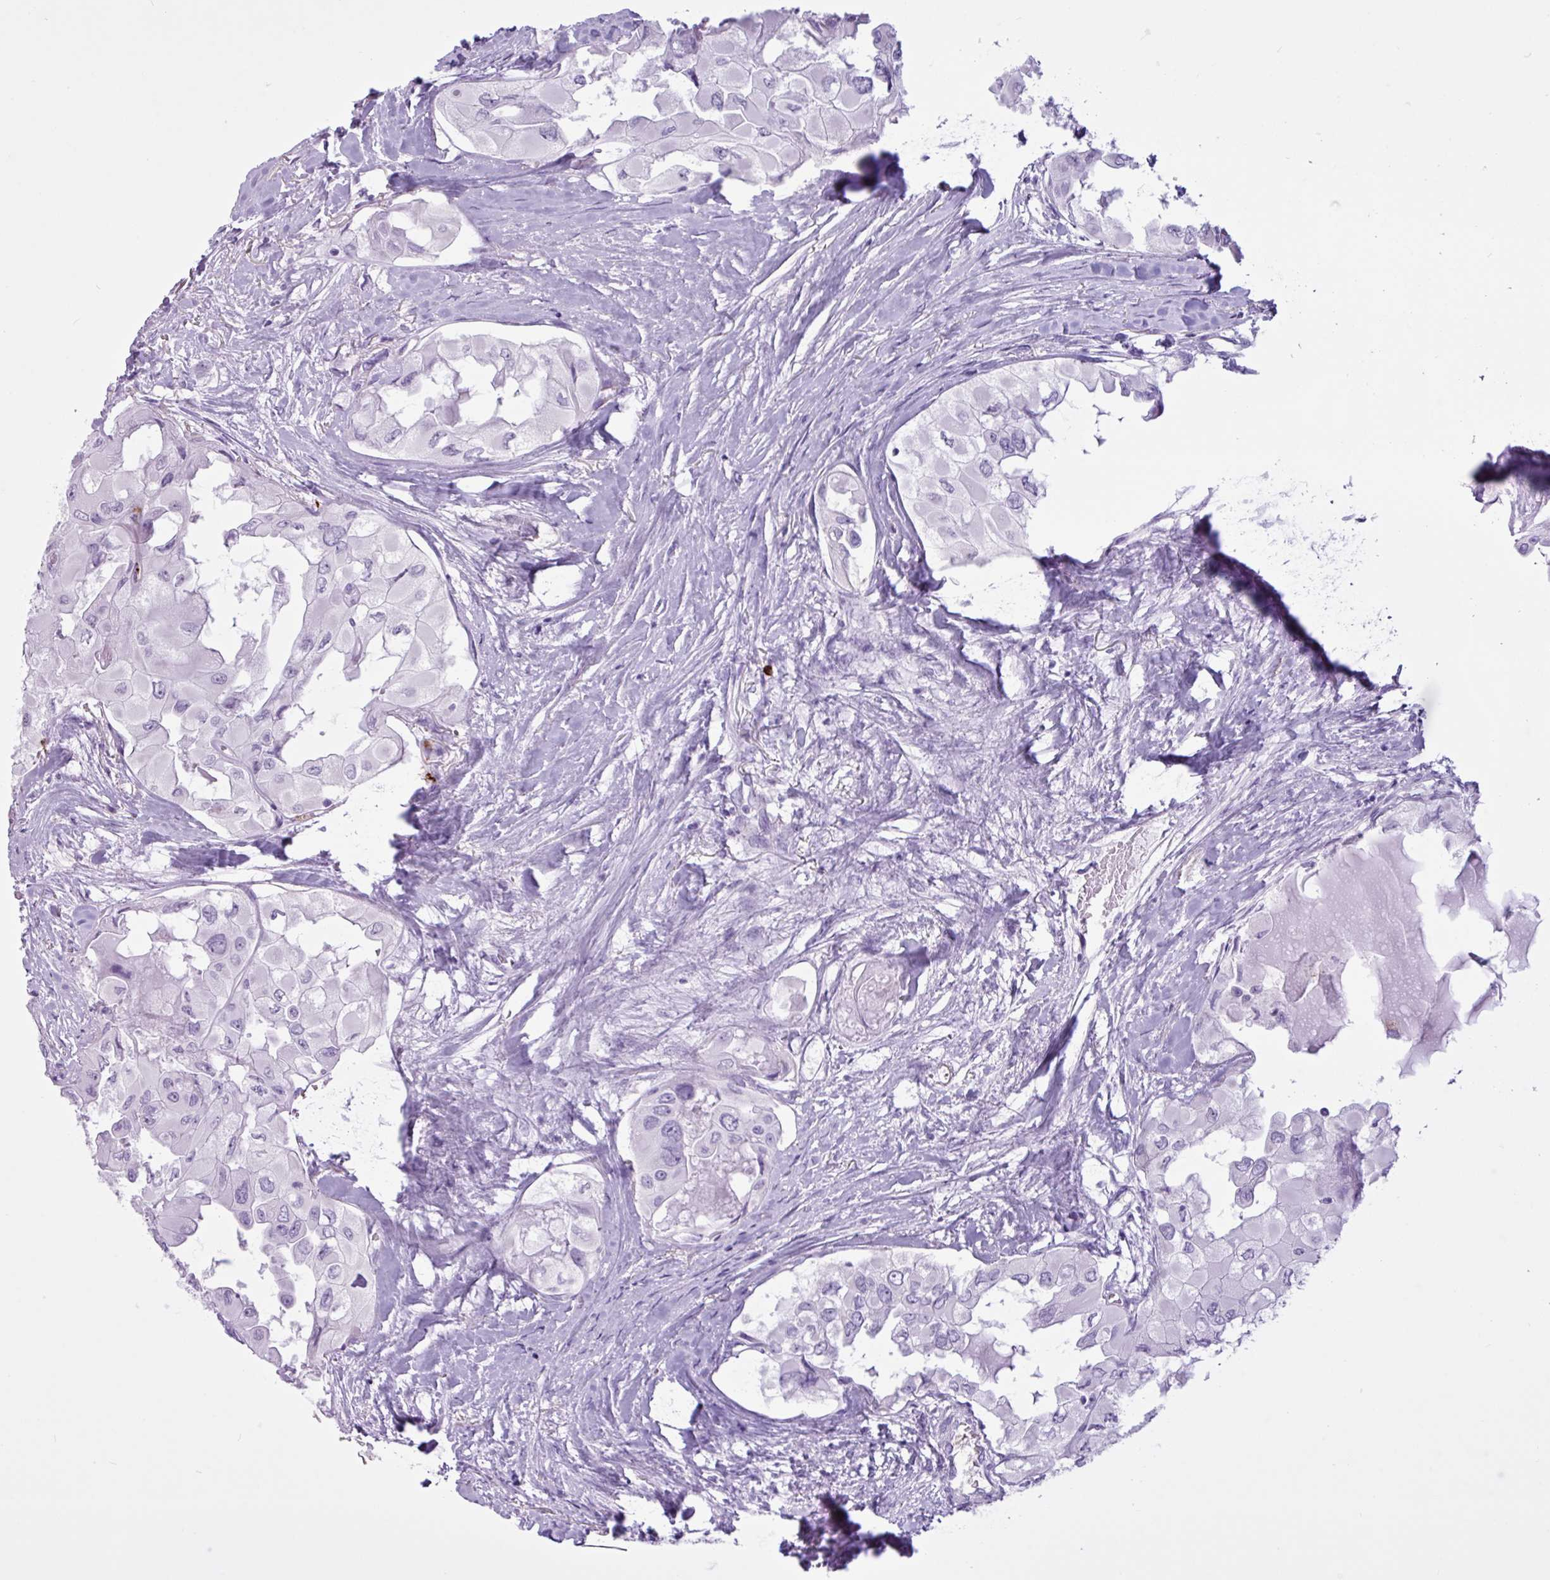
{"staining": {"intensity": "negative", "quantity": "none", "location": "none"}, "tissue": "thyroid cancer", "cell_type": "Tumor cells", "image_type": "cancer", "snomed": [{"axis": "morphology", "description": "Normal tissue, NOS"}, {"axis": "morphology", "description": "Papillary adenocarcinoma, NOS"}, {"axis": "topography", "description": "Thyroid gland"}], "caption": "This photomicrograph is of papillary adenocarcinoma (thyroid) stained with immunohistochemistry to label a protein in brown with the nuclei are counter-stained blue. There is no staining in tumor cells.", "gene": "TMEM178A", "patient": {"sex": "female", "age": 59}}